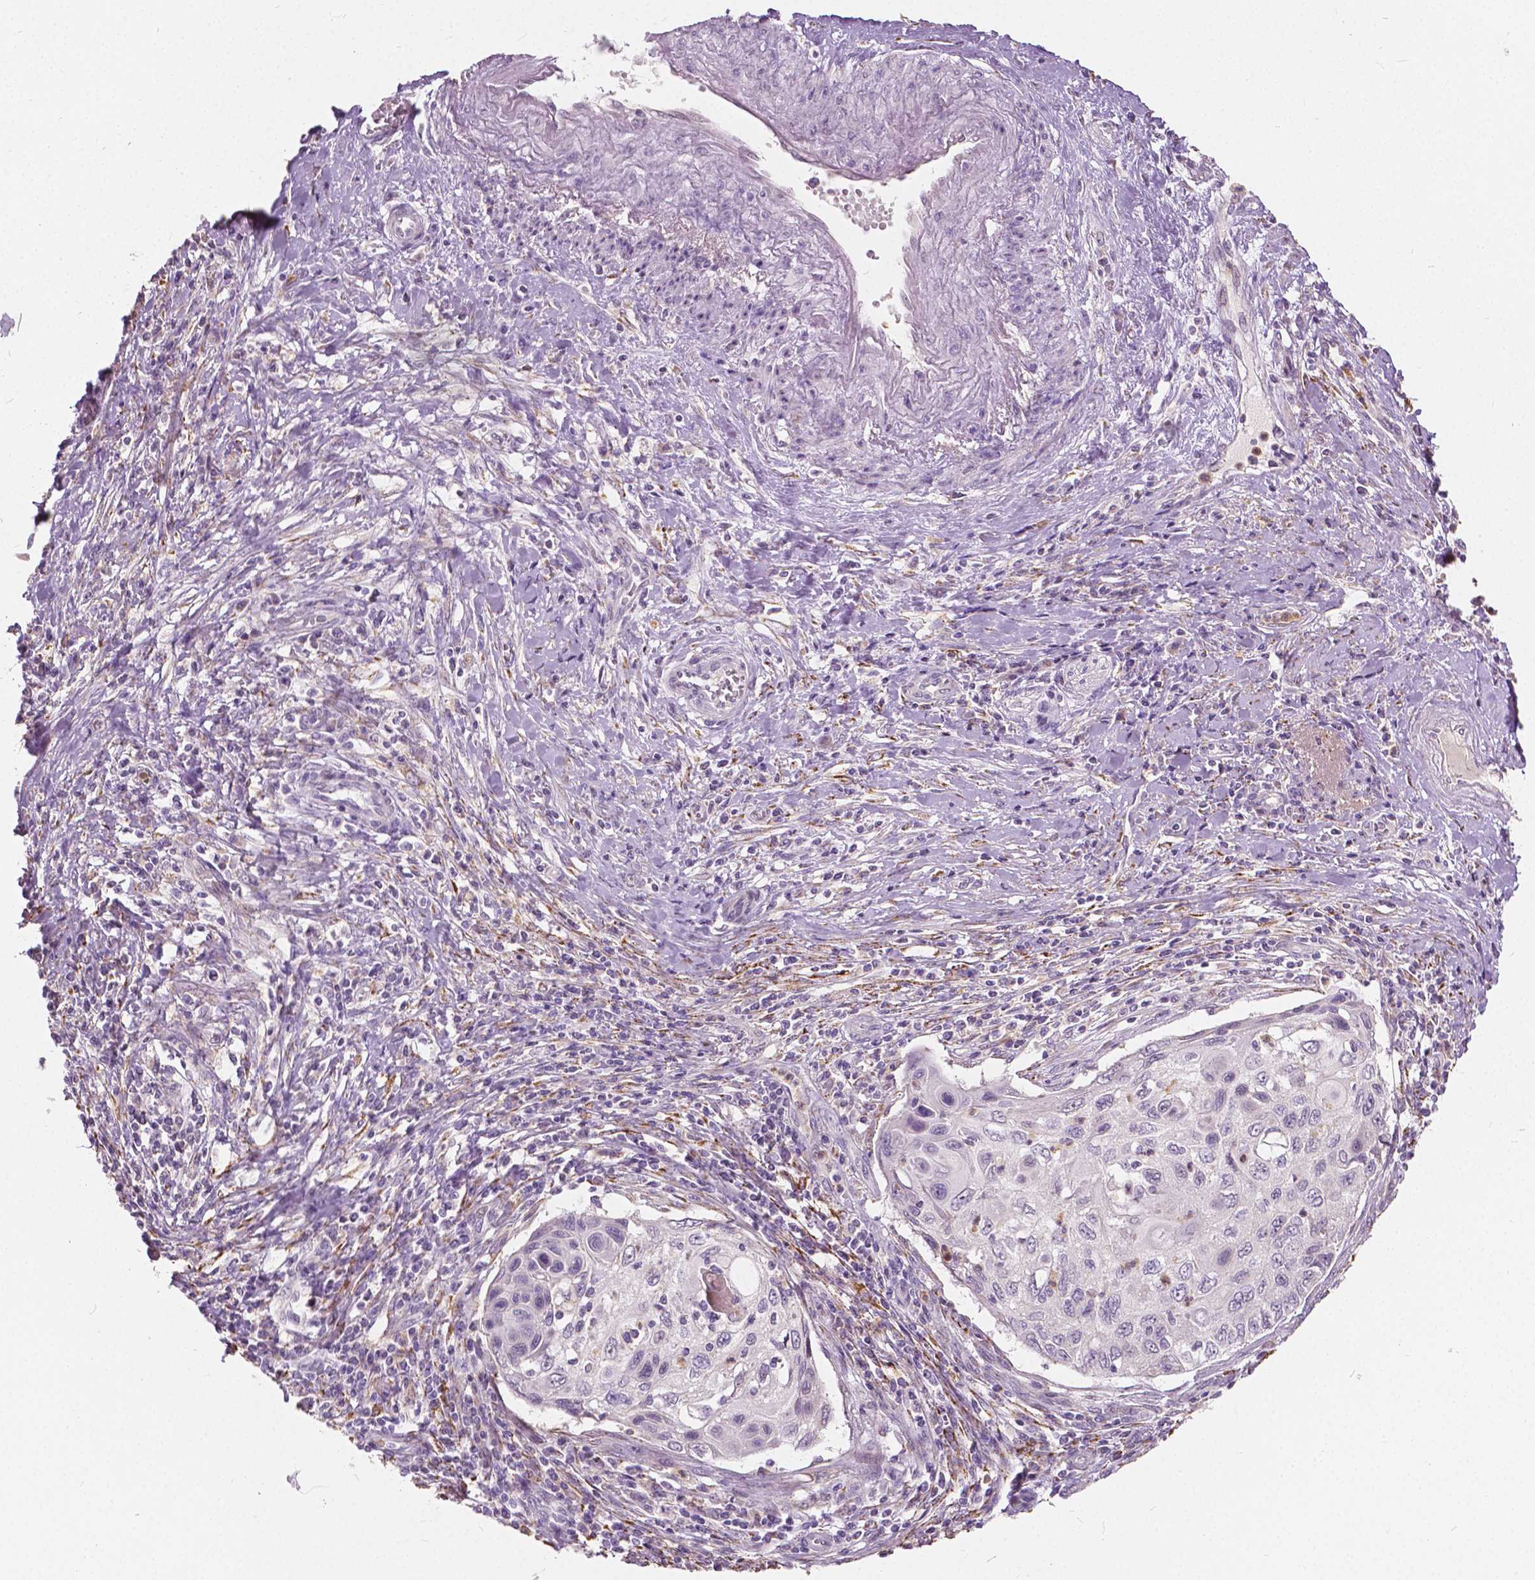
{"staining": {"intensity": "negative", "quantity": "none", "location": "none"}, "tissue": "cervical cancer", "cell_type": "Tumor cells", "image_type": "cancer", "snomed": [{"axis": "morphology", "description": "Squamous cell carcinoma, NOS"}, {"axis": "topography", "description": "Cervix"}], "caption": "Immunohistochemical staining of human cervical cancer (squamous cell carcinoma) displays no significant staining in tumor cells.", "gene": "DLX6", "patient": {"sex": "female", "age": 70}}